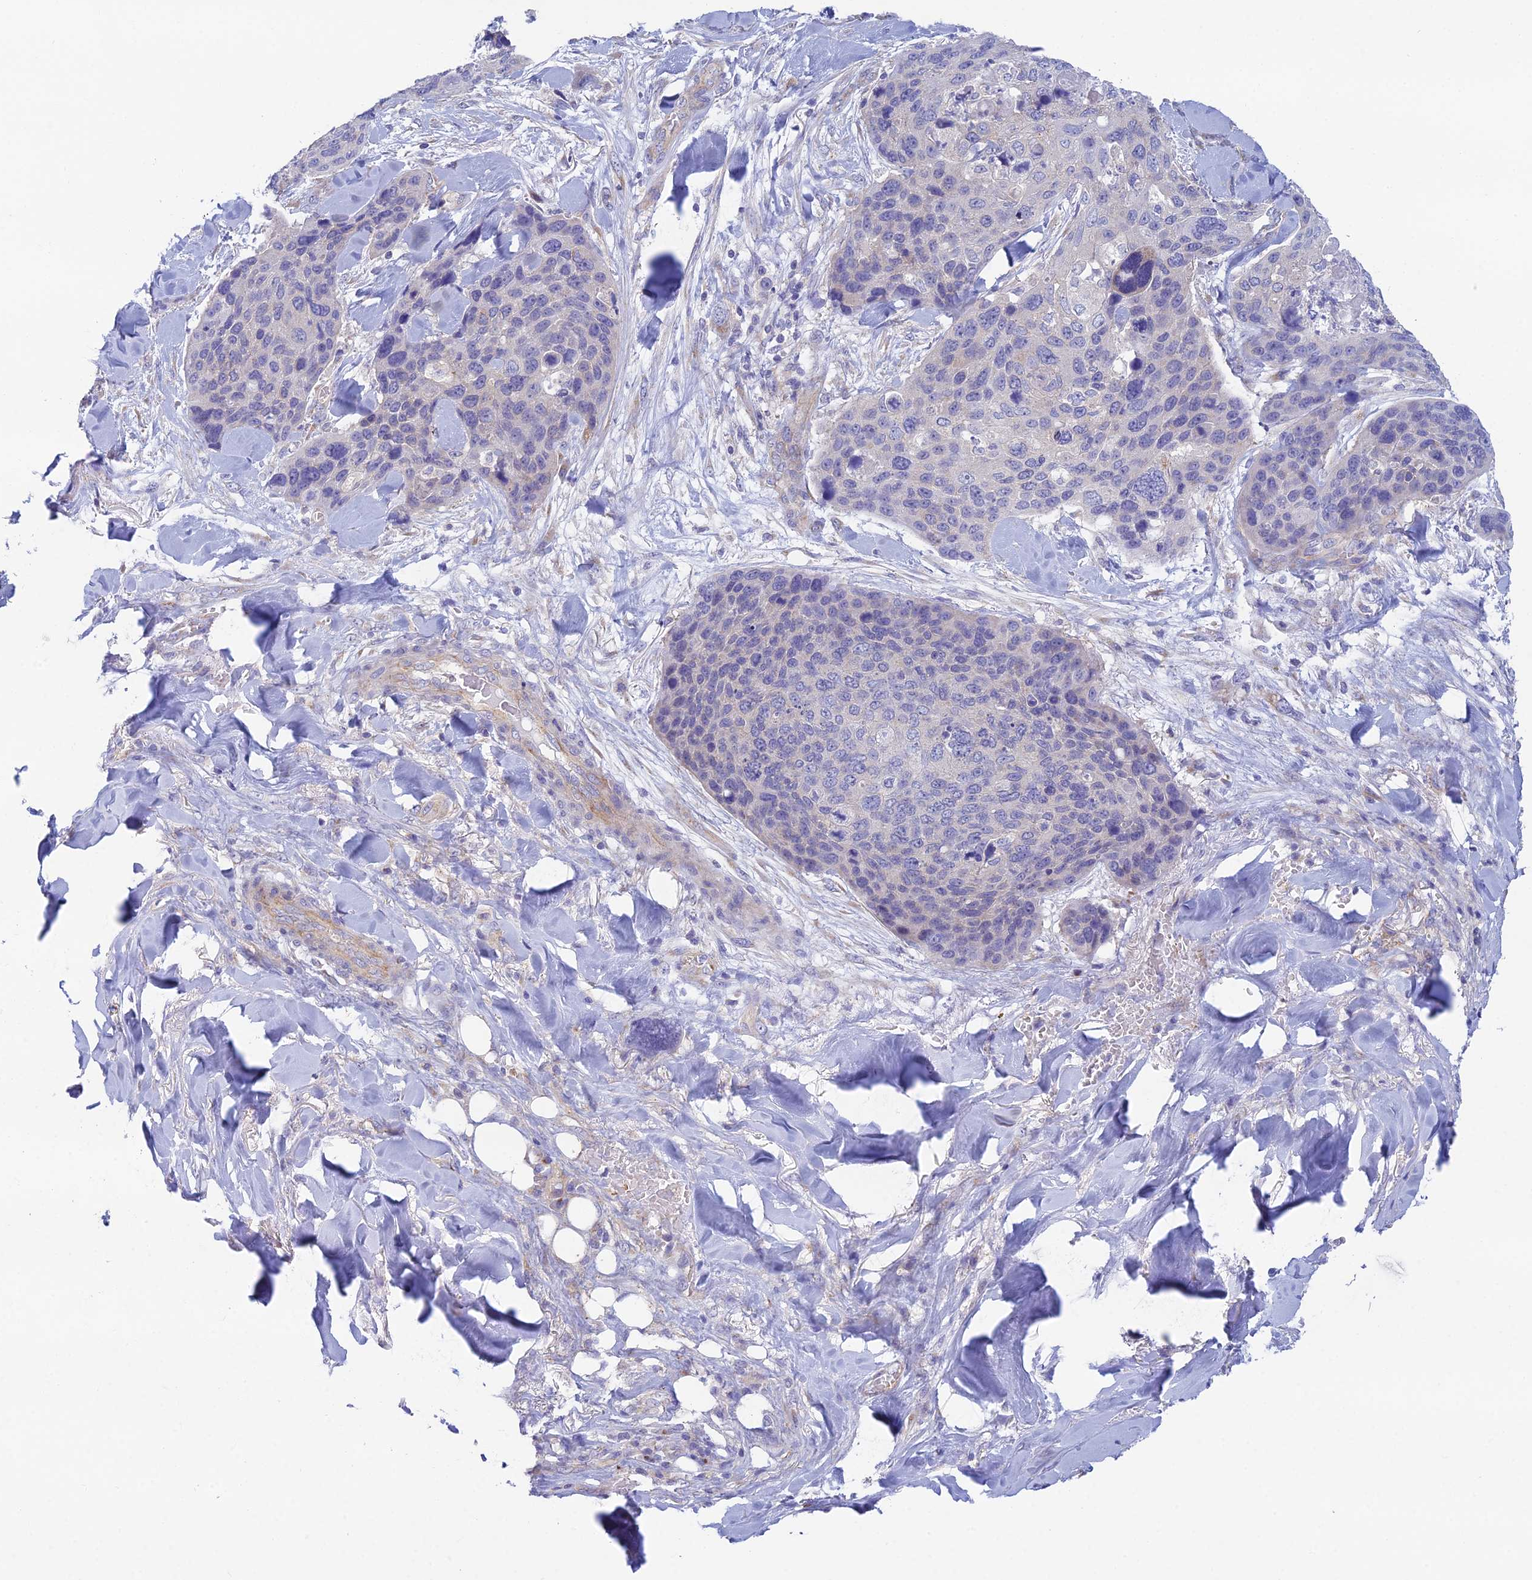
{"staining": {"intensity": "negative", "quantity": "none", "location": "none"}, "tissue": "skin cancer", "cell_type": "Tumor cells", "image_type": "cancer", "snomed": [{"axis": "morphology", "description": "Basal cell carcinoma"}, {"axis": "topography", "description": "Skin"}], "caption": "Tumor cells show no significant staining in skin basal cell carcinoma.", "gene": "ZNF564", "patient": {"sex": "female", "age": 74}}